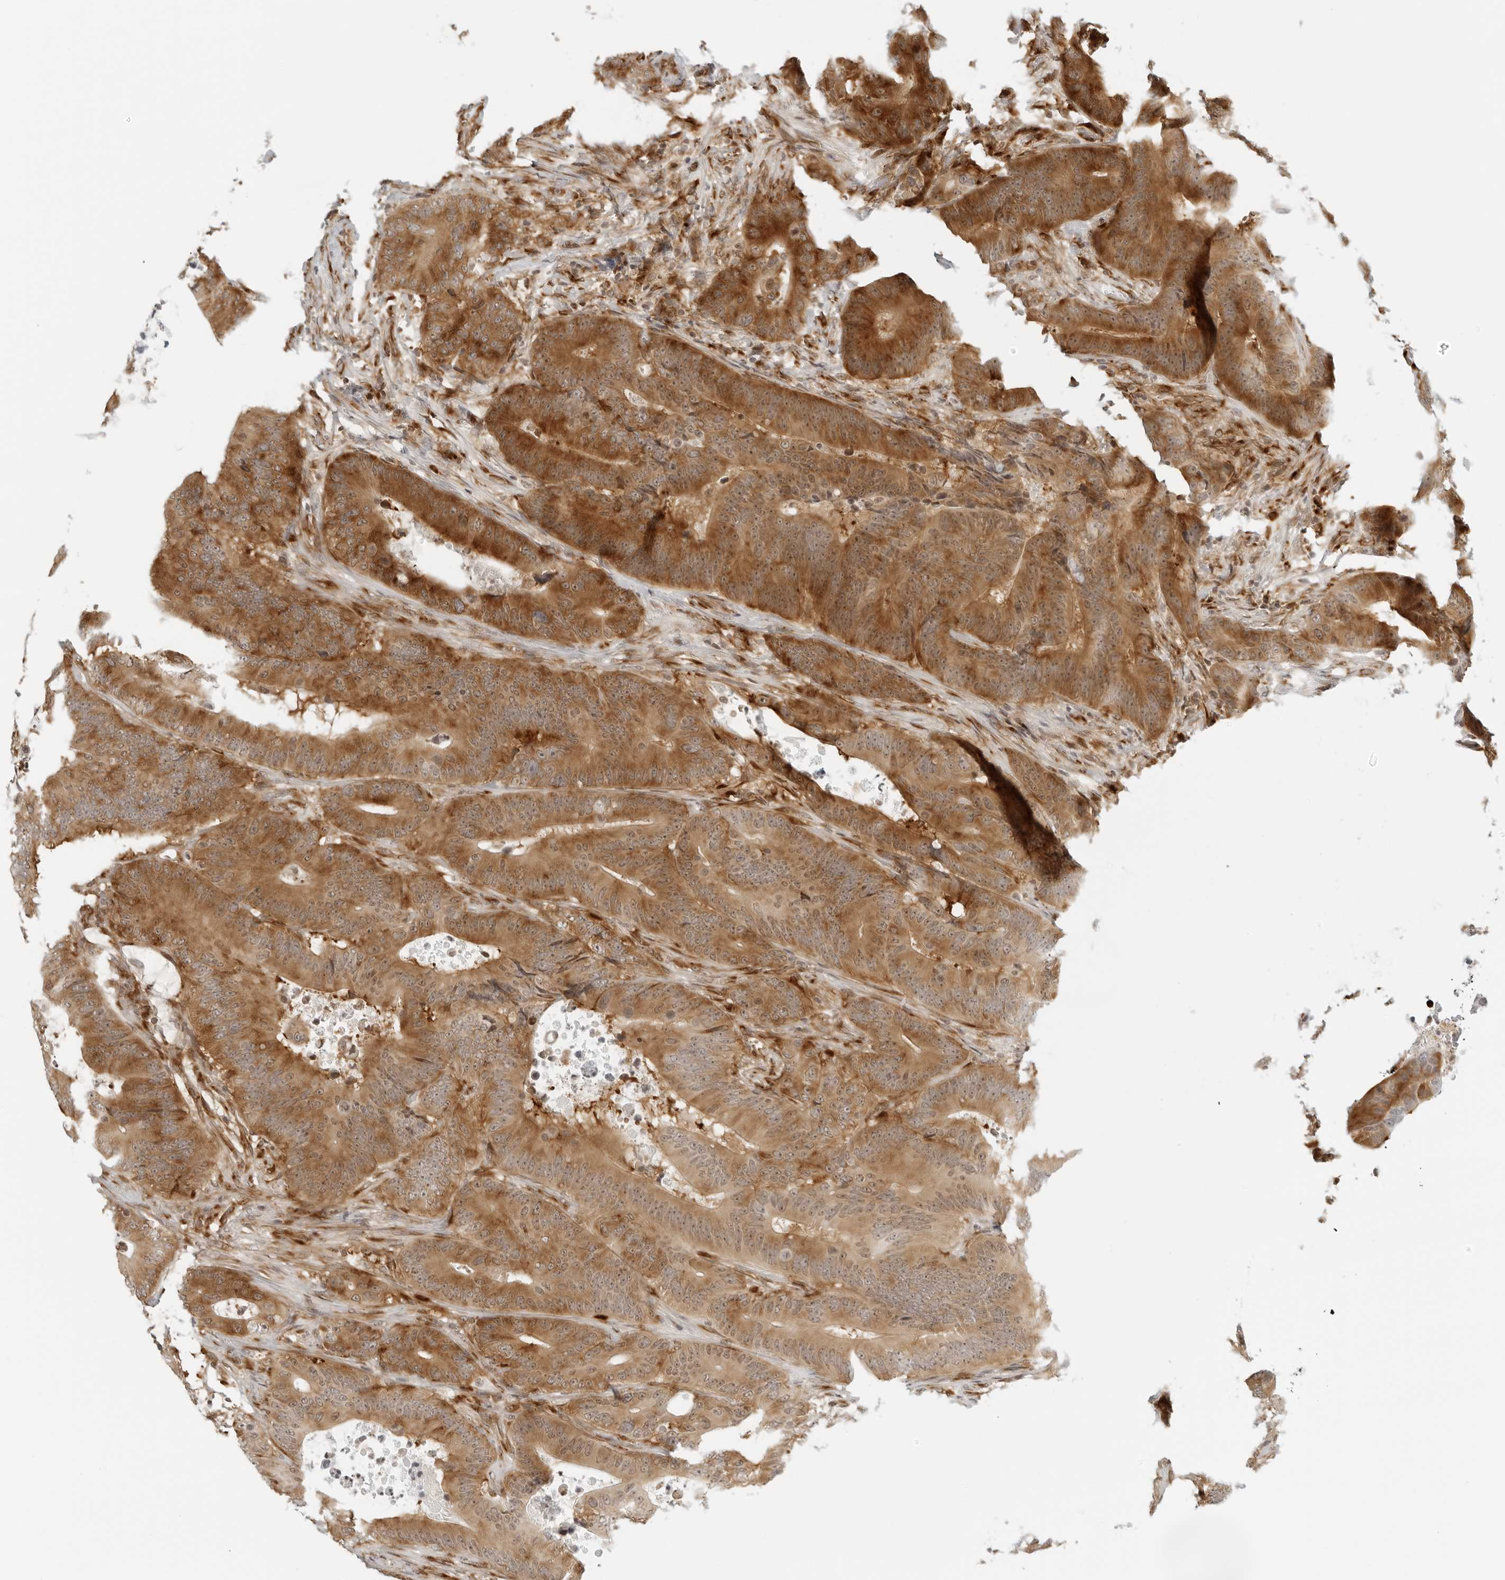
{"staining": {"intensity": "moderate", "quantity": ">75%", "location": "cytoplasmic/membranous"}, "tissue": "colorectal cancer", "cell_type": "Tumor cells", "image_type": "cancer", "snomed": [{"axis": "morphology", "description": "Adenocarcinoma, NOS"}, {"axis": "topography", "description": "Colon"}], "caption": "IHC (DAB (3,3'-diaminobenzidine)) staining of human adenocarcinoma (colorectal) exhibits moderate cytoplasmic/membranous protein expression in approximately >75% of tumor cells.", "gene": "EIF4G1", "patient": {"sex": "male", "age": 83}}